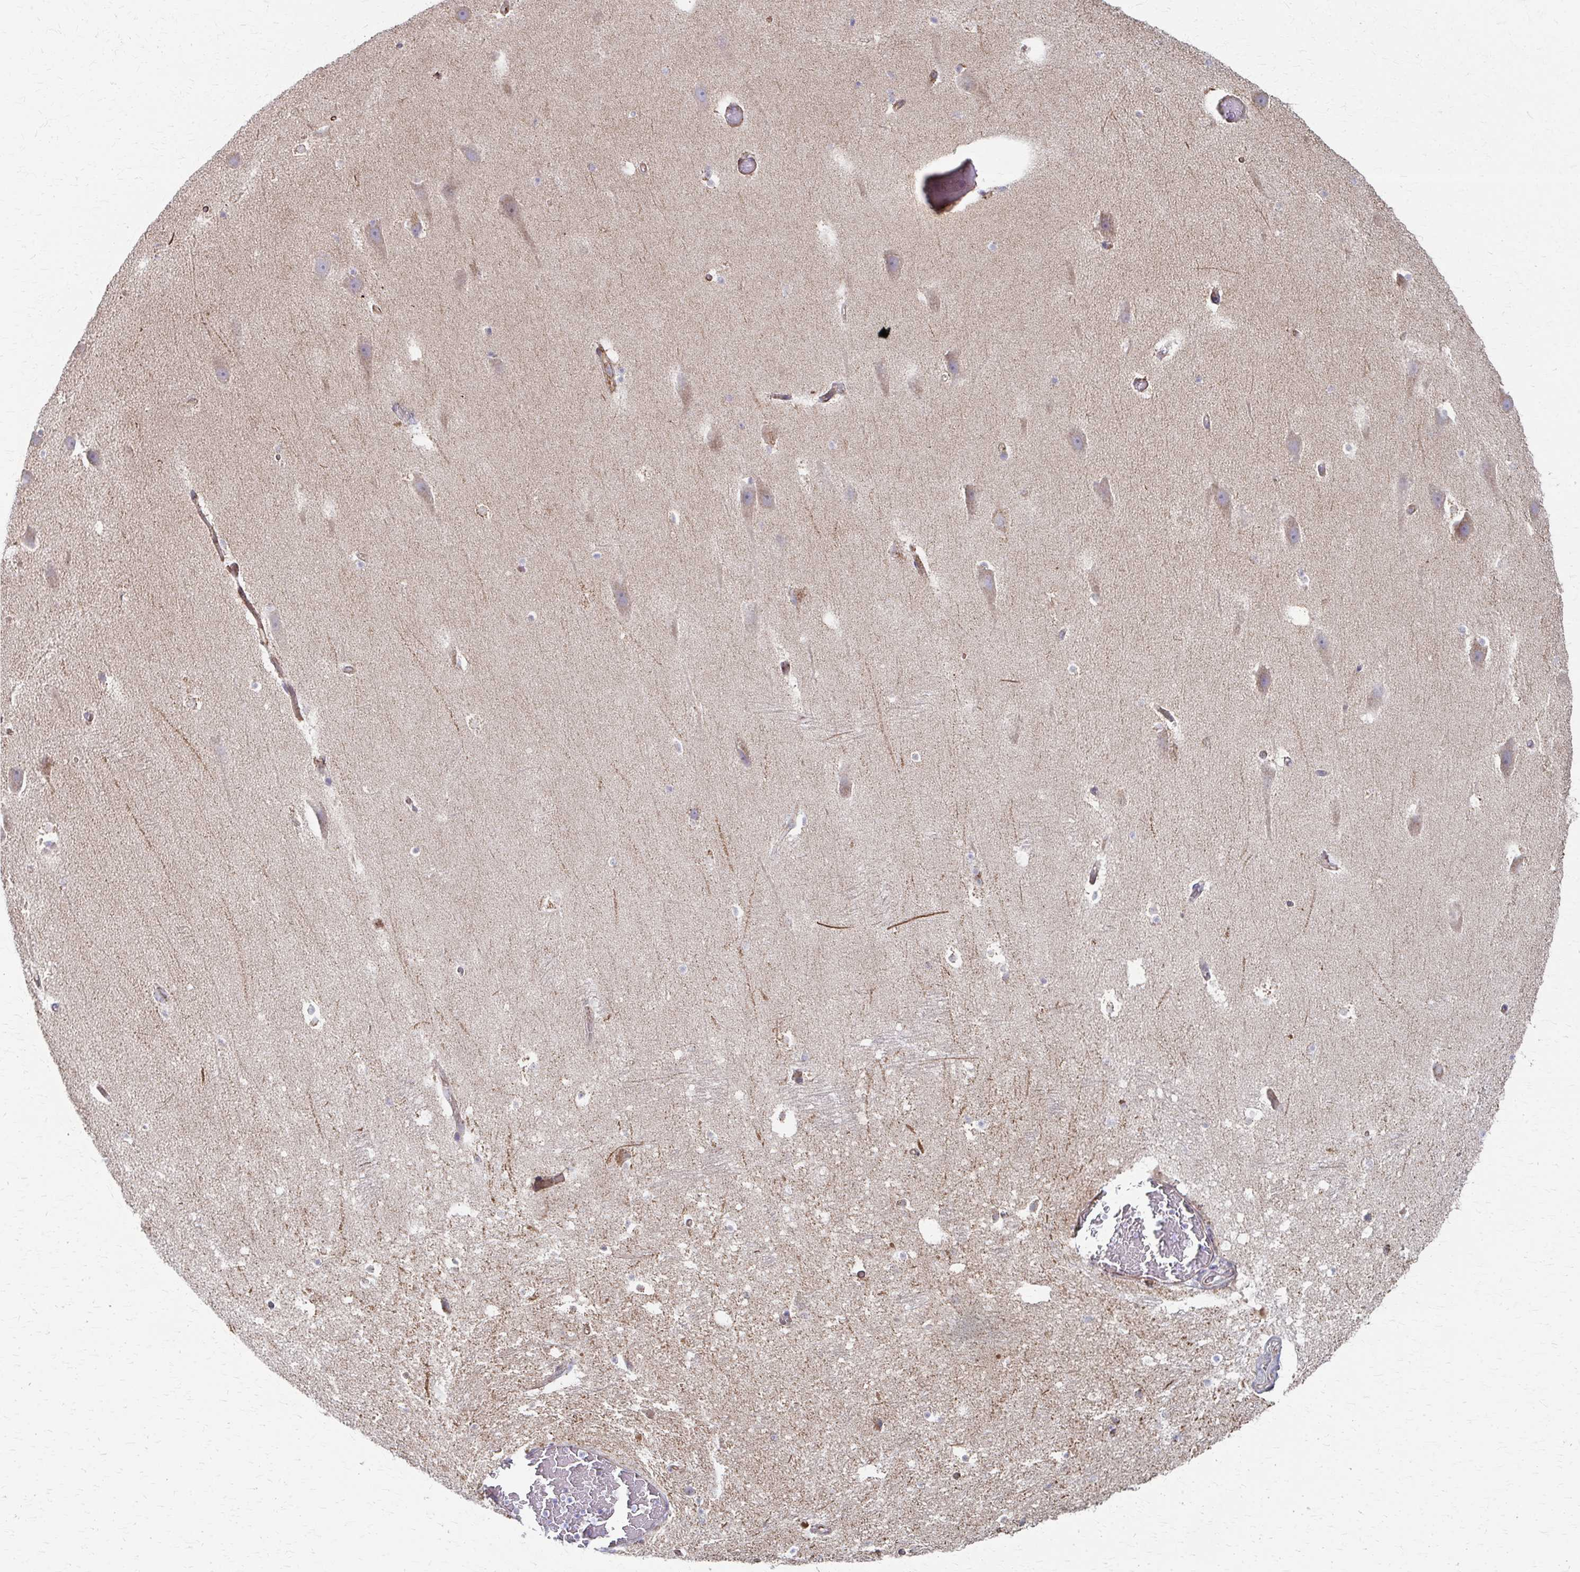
{"staining": {"intensity": "negative", "quantity": "none", "location": "none"}, "tissue": "hippocampus", "cell_type": "Glial cells", "image_type": "normal", "snomed": [{"axis": "morphology", "description": "Normal tissue, NOS"}, {"axis": "topography", "description": "Hippocampus"}], "caption": "The micrograph exhibits no significant staining in glial cells of hippocampus. Nuclei are stained in blue.", "gene": "FAHD1", "patient": {"sex": "male", "age": 26}}